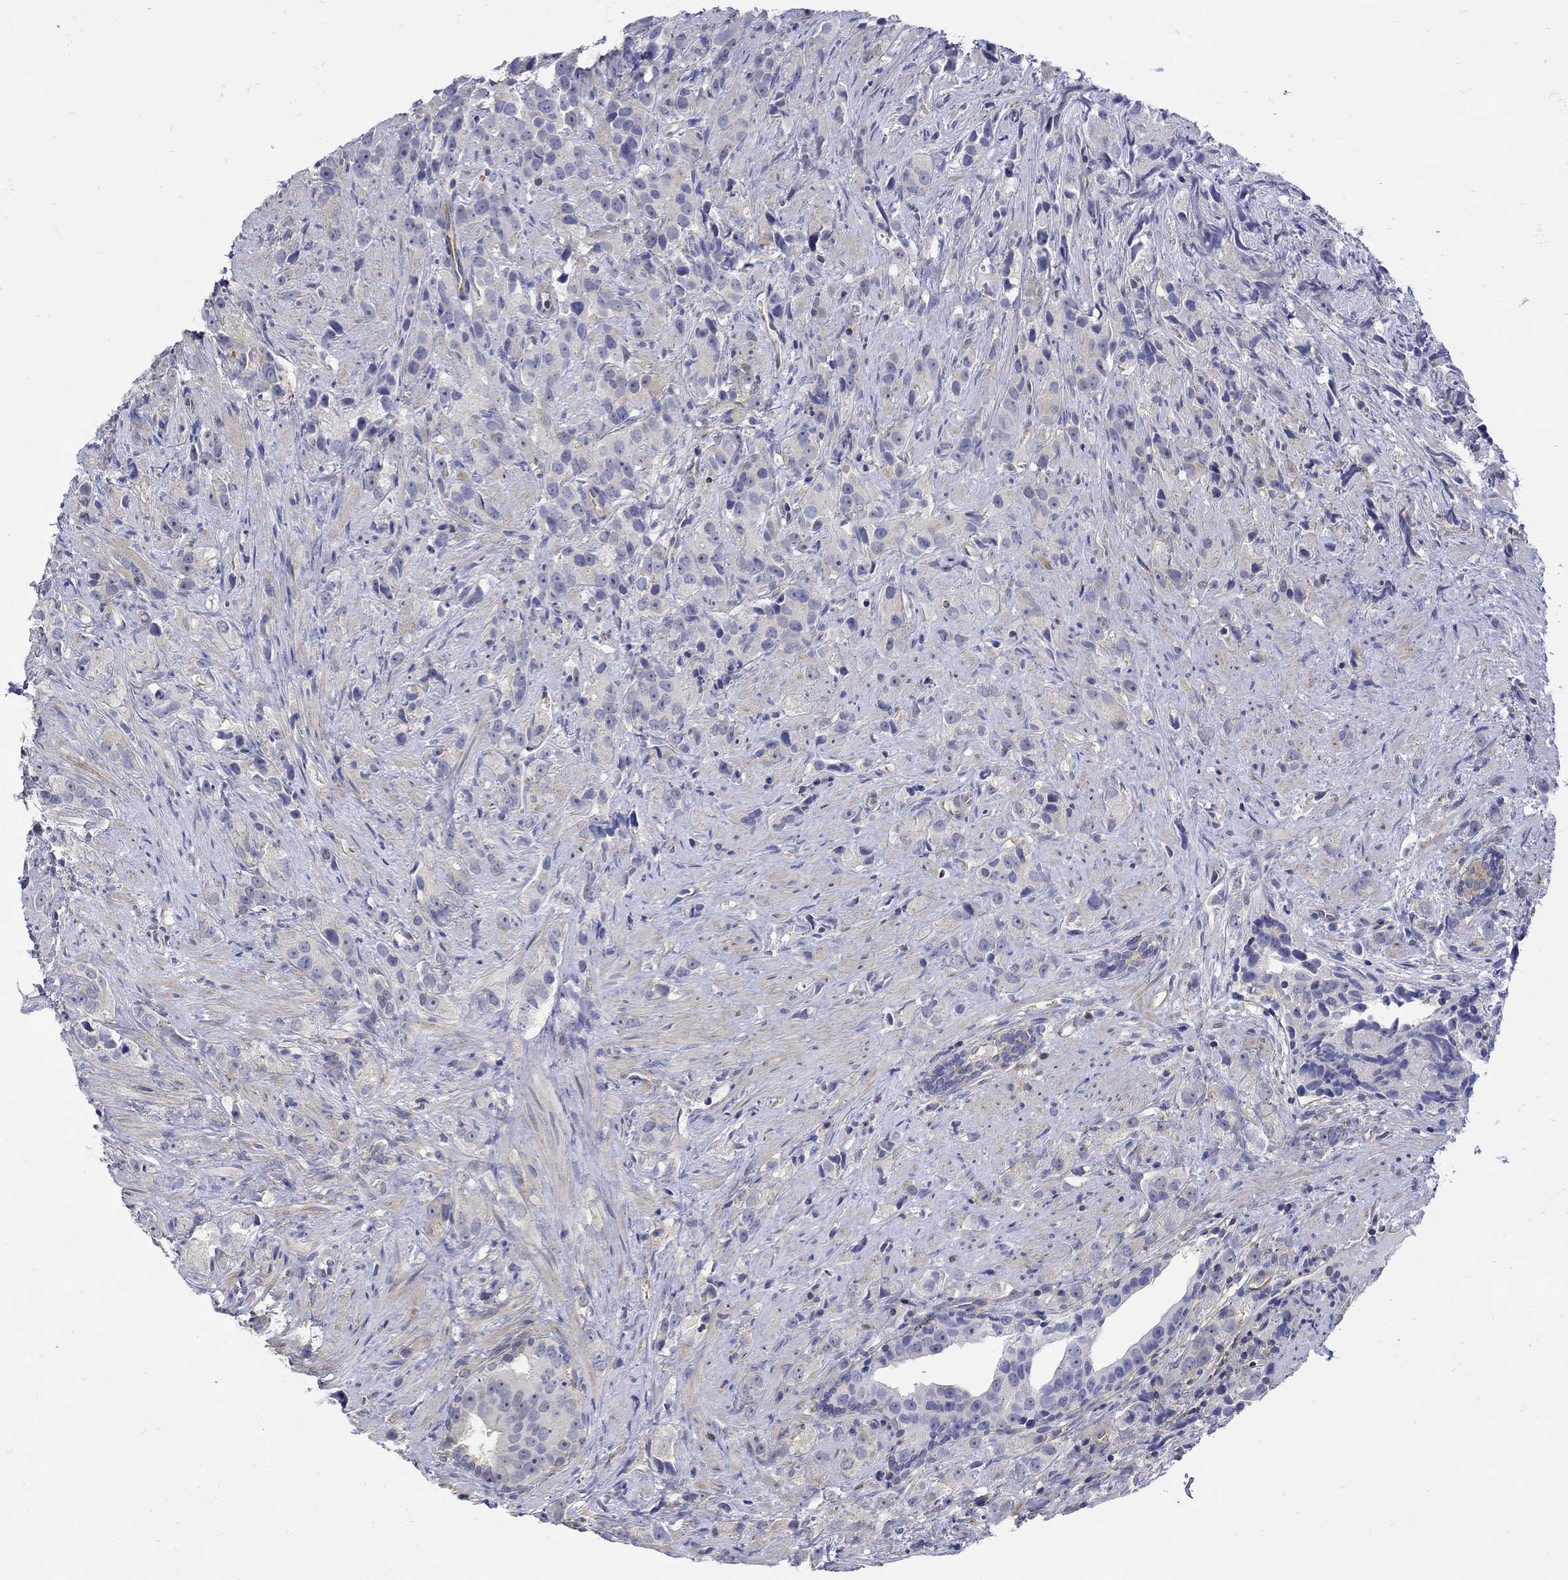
{"staining": {"intensity": "negative", "quantity": "none", "location": "none"}, "tissue": "prostate cancer", "cell_type": "Tumor cells", "image_type": "cancer", "snomed": [{"axis": "morphology", "description": "Adenocarcinoma, High grade"}, {"axis": "topography", "description": "Prostate"}], "caption": "Tumor cells show no significant staining in prostate cancer.", "gene": "TEKT3", "patient": {"sex": "male", "age": 90}}